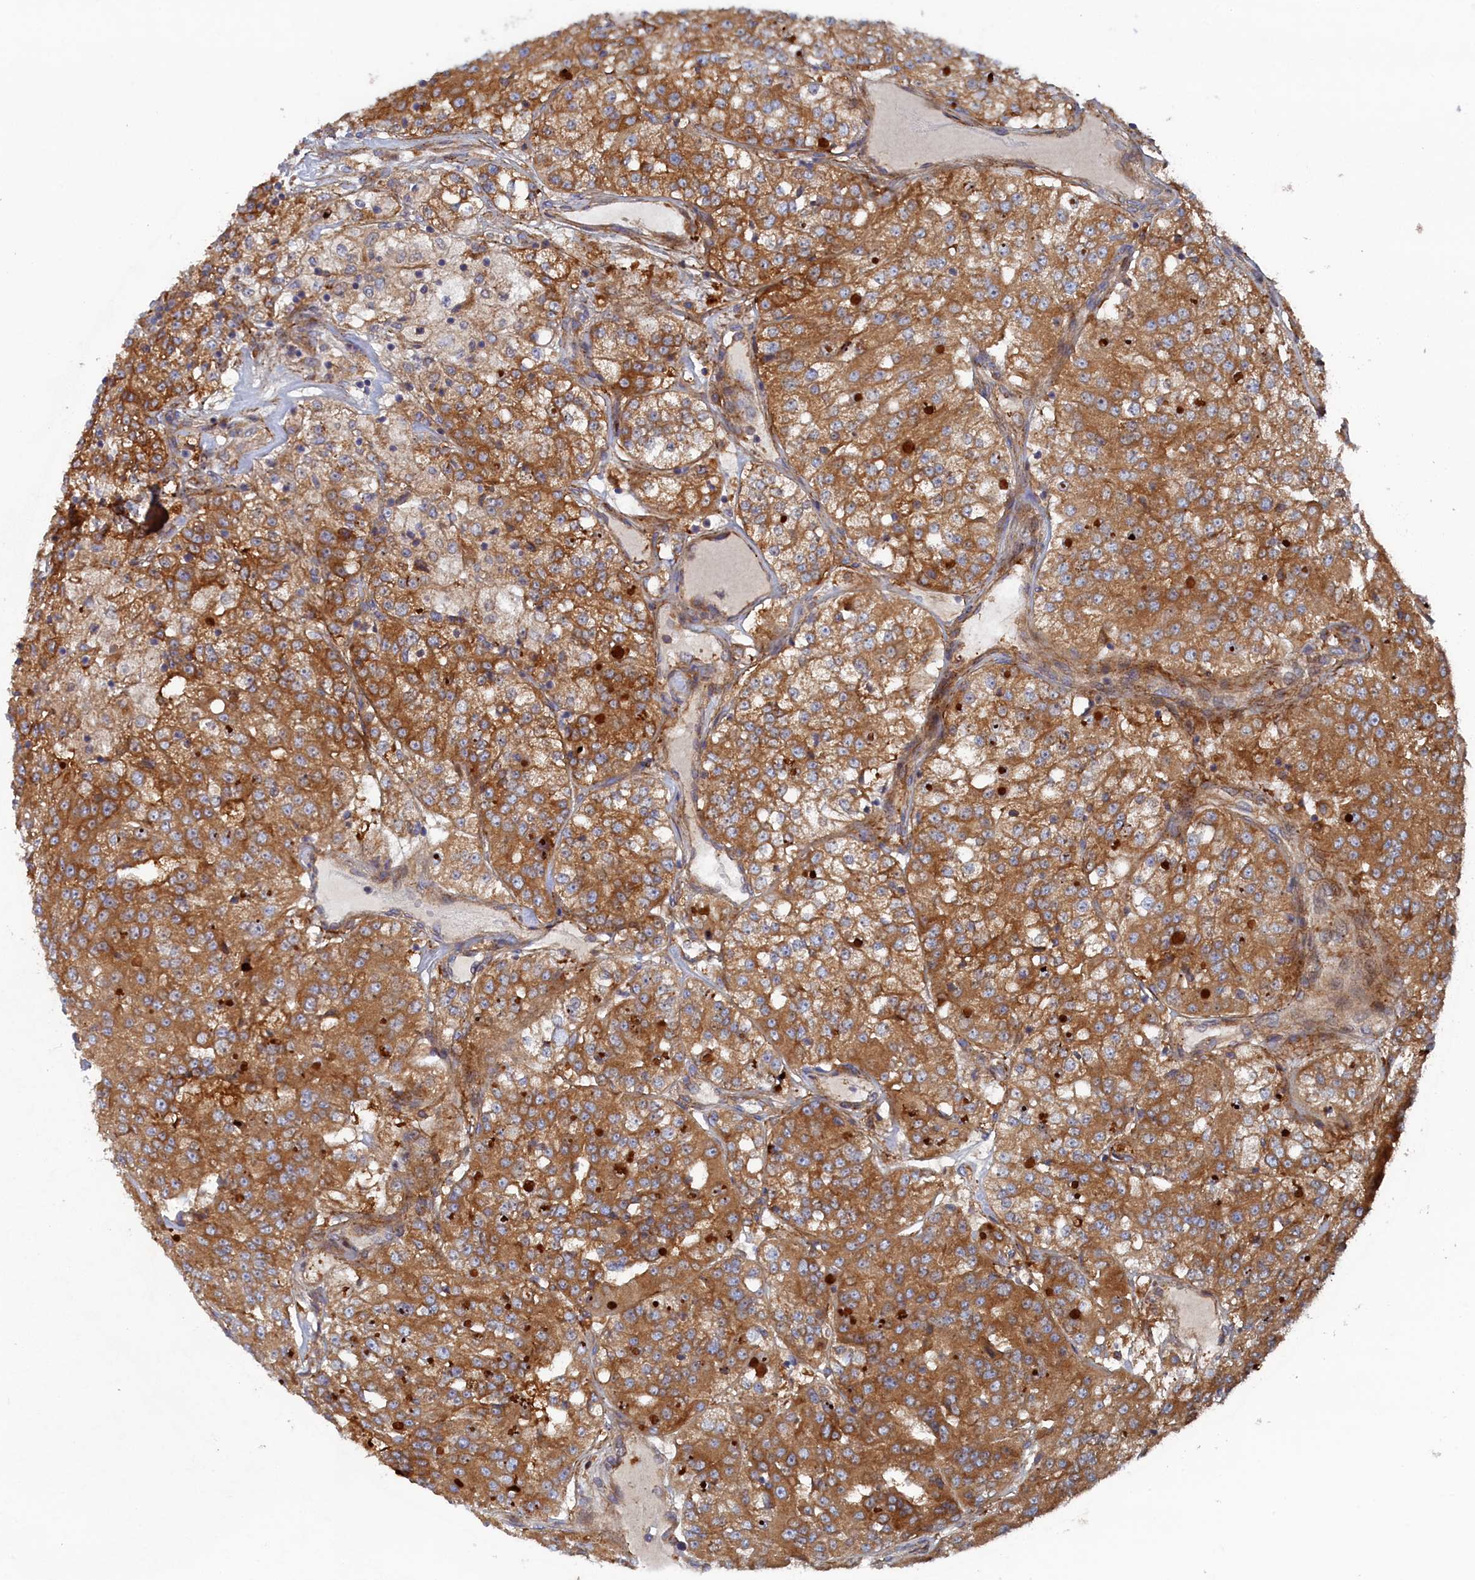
{"staining": {"intensity": "moderate", "quantity": ">75%", "location": "cytoplasmic/membranous"}, "tissue": "renal cancer", "cell_type": "Tumor cells", "image_type": "cancer", "snomed": [{"axis": "morphology", "description": "Adenocarcinoma, NOS"}, {"axis": "topography", "description": "Kidney"}], "caption": "Immunohistochemistry photomicrograph of renal cancer (adenocarcinoma) stained for a protein (brown), which reveals medium levels of moderate cytoplasmic/membranous staining in about >75% of tumor cells.", "gene": "TMEM196", "patient": {"sex": "female", "age": 63}}